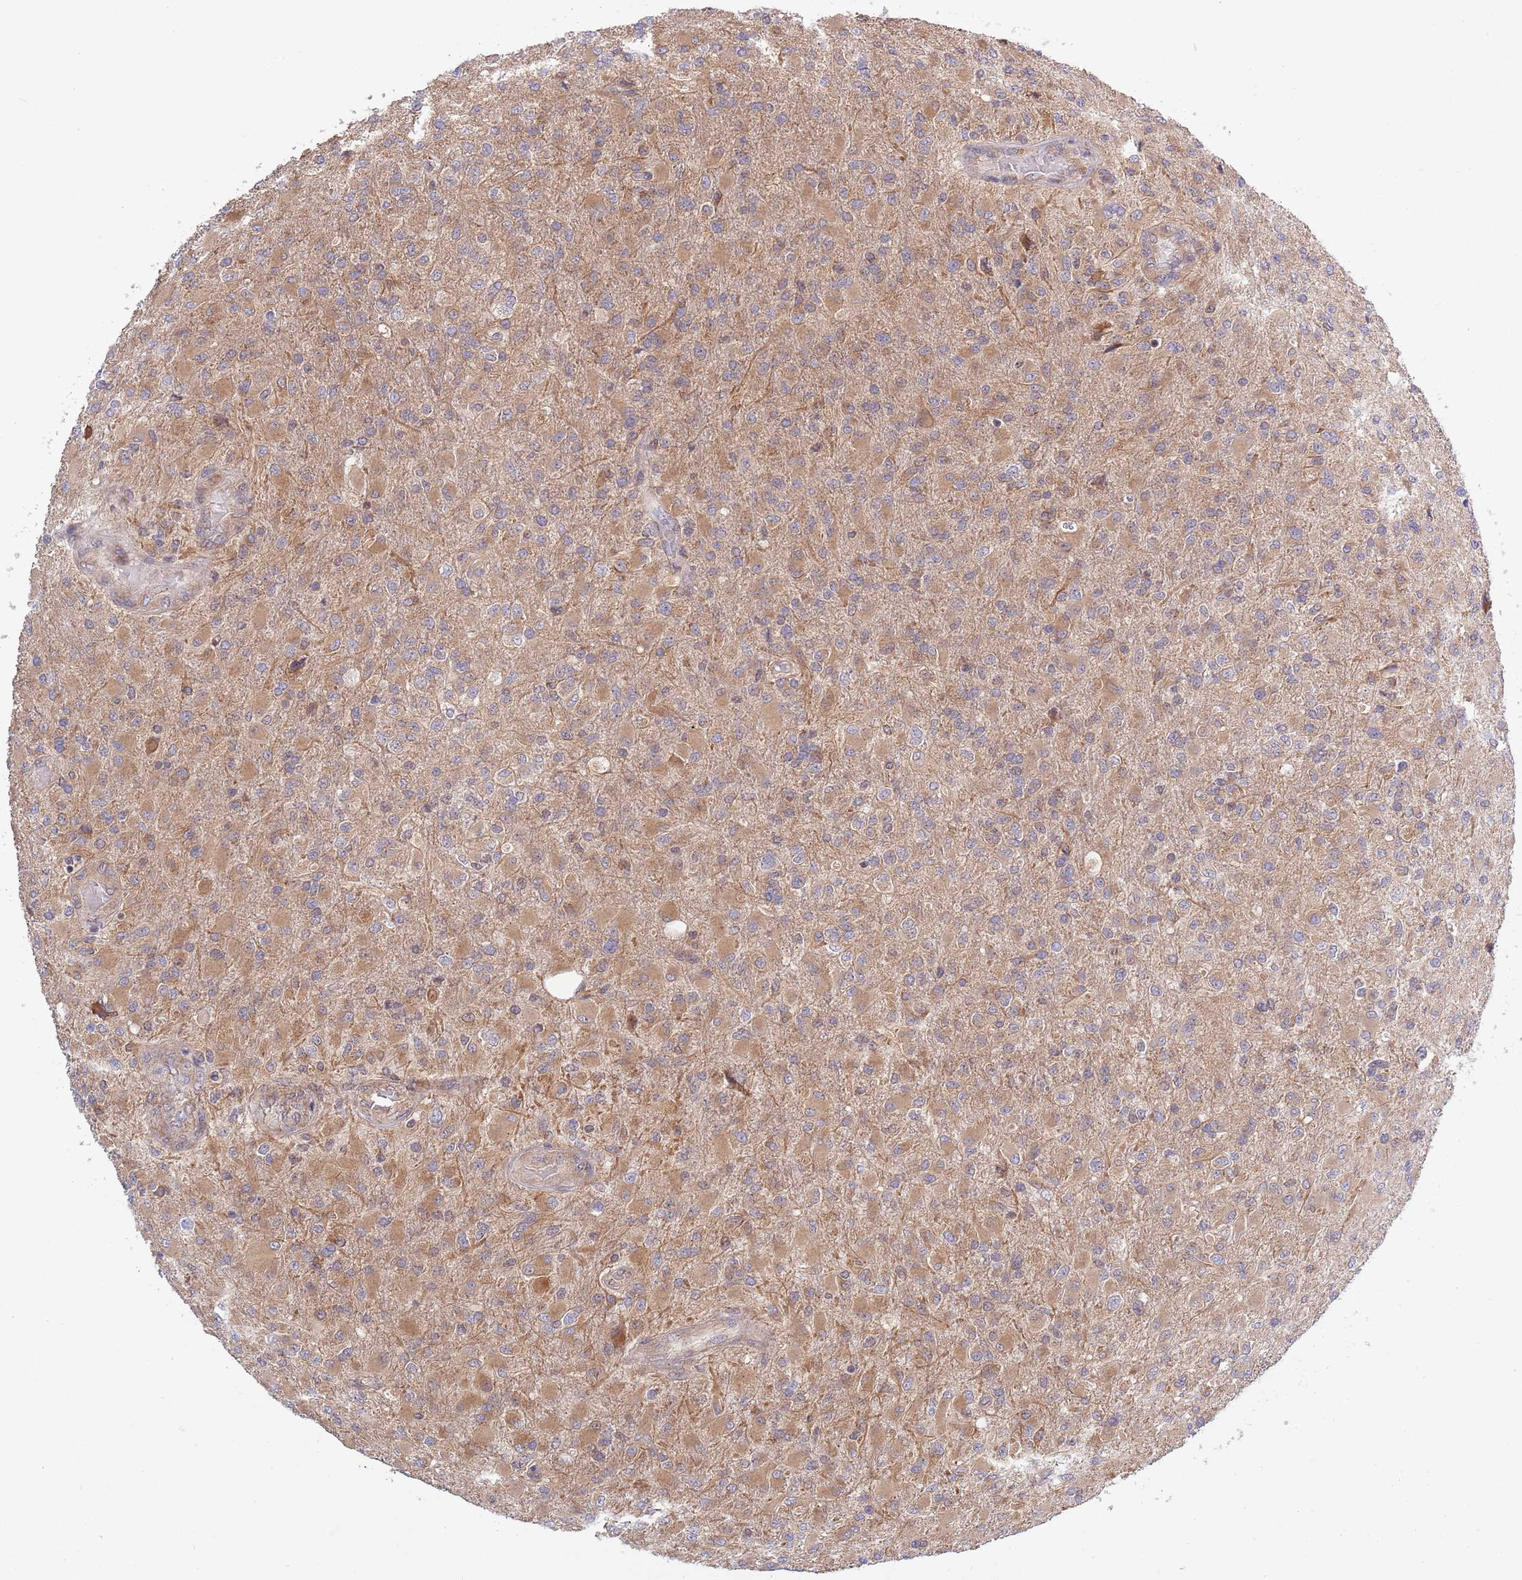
{"staining": {"intensity": "moderate", "quantity": ">75%", "location": "cytoplasmic/membranous"}, "tissue": "glioma", "cell_type": "Tumor cells", "image_type": "cancer", "snomed": [{"axis": "morphology", "description": "Glioma, malignant, Low grade"}, {"axis": "topography", "description": "Brain"}], "caption": "IHC image of neoplastic tissue: malignant low-grade glioma stained using immunohistochemistry (IHC) displays medium levels of moderate protein expression localized specifically in the cytoplasmic/membranous of tumor cells, appearing as a cytoplasmic/membranous brown color.", "gene": "TBX10", "patient": {"sex": "male", "age": 65}}